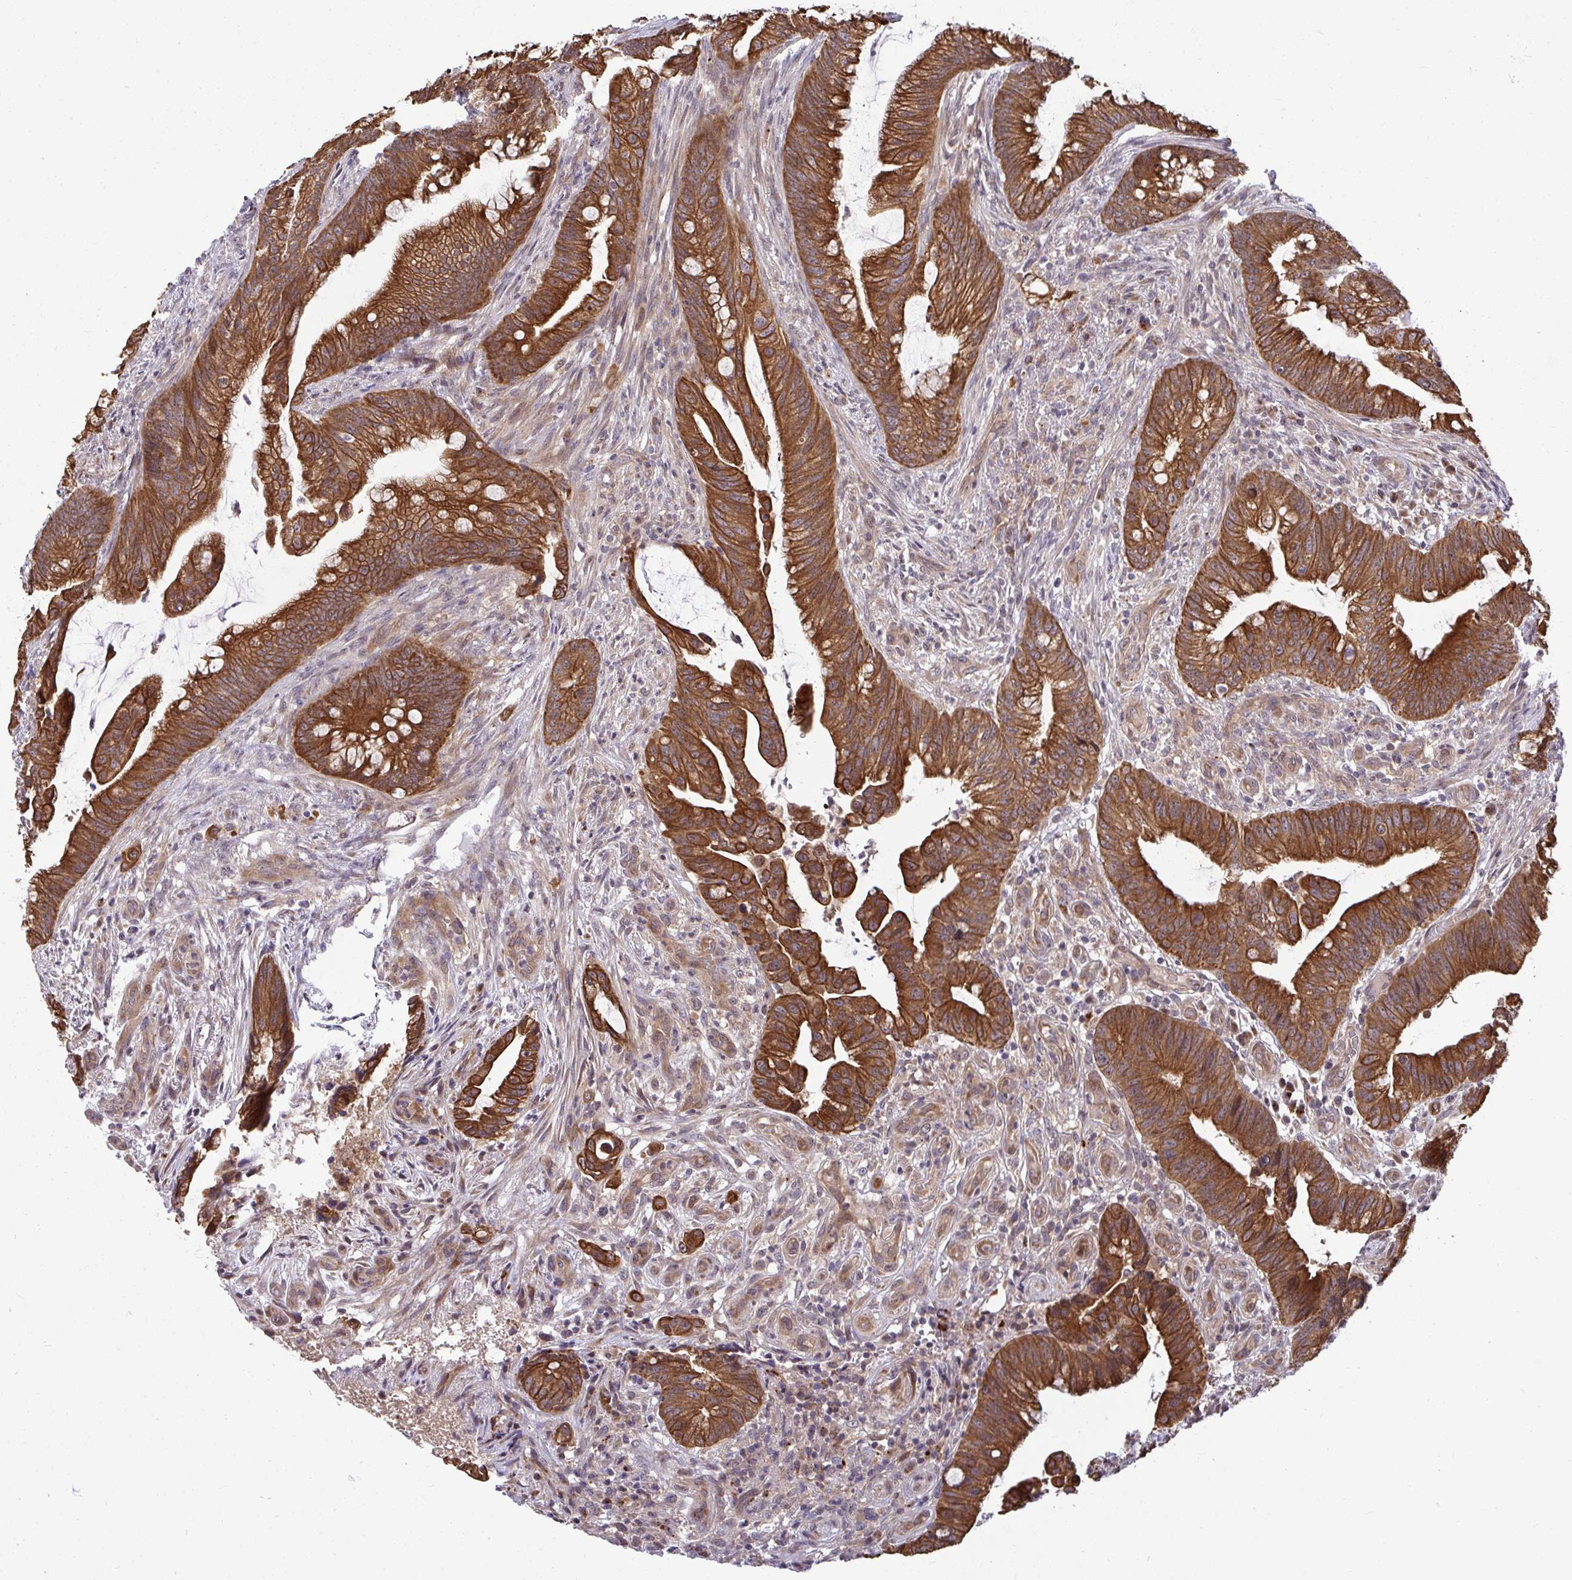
{"staining": {"intensity": "strong", "quantity": ">75%", "location": "cytoplasmic/membranous"}, "tissue": "colorectal cancer", "cell_type": "Tumor cells", "image_type": "cancer", "snomed": [{"axis": "morphology", "description": "Adenocarcinoma, NOS"}, {"axis": "topography", "description": "Colon"}], "caption": "Immunohistochemistry (IHC) (DAB) staining of adenocarcinoma (colorectal) demonstrates strong cytoplasmic/membranous protein staining in about >75% of tumor cells.", "gene": "TRIM44", "patient": {"sex": "male", "age": 62}}